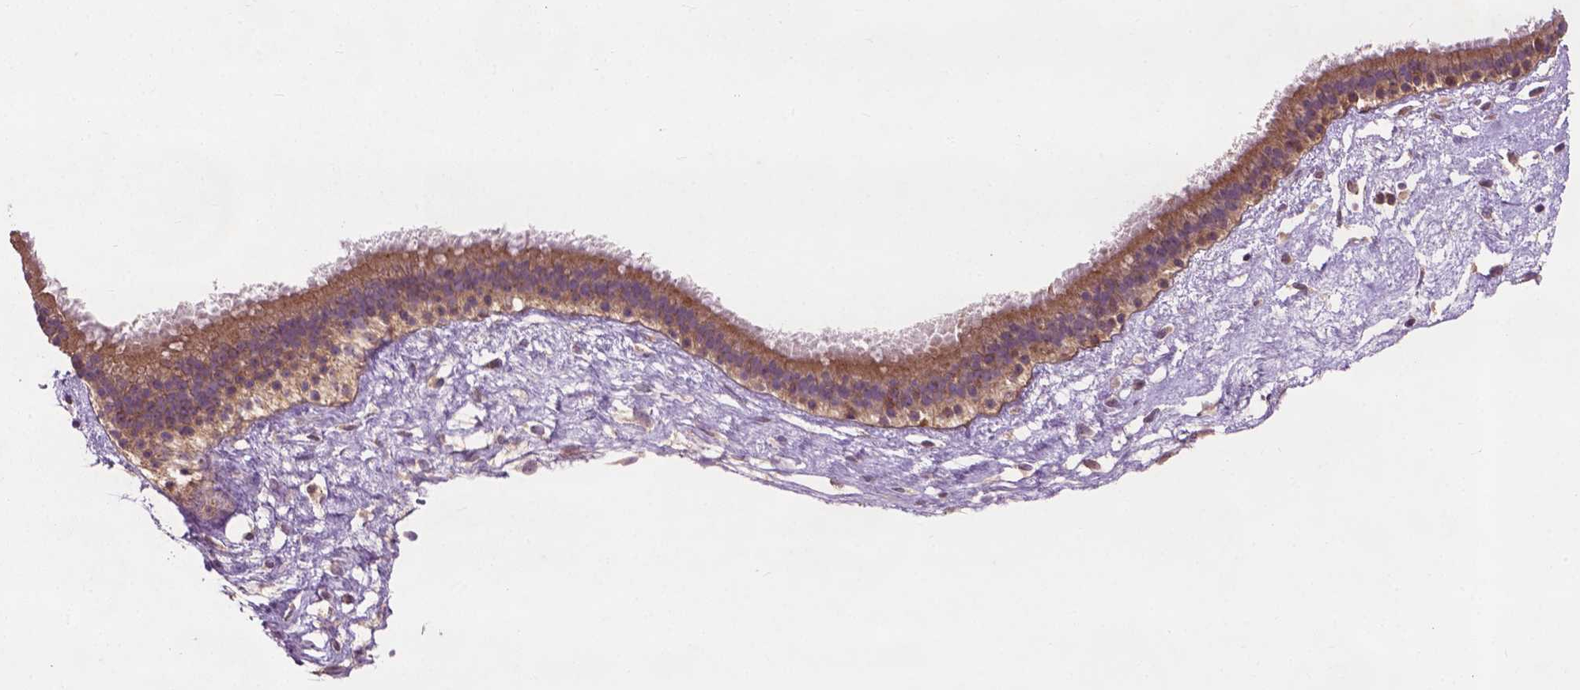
{"staining": {"intensity": "moderate", "quantity": ">75%", "location": "cytoplasmic/membranous"}, "tissue": "nasopharynx", "cell_type": "Respiratory epithelial cells", "image_type": "normal", "snomed": [{"axis": "morphology", "description": "Normal tissue, NOS"}, {"axis": "topography", "description": "Nasopharynx"}], "caption": "A photomicrograph of human nasopharynx stained for a protein exhibits moderate cytoplasmic/membranous brown staining in respiratory epithelial cells. (DAB IHC, brown staining for protein, blue staining for nuclei).", "gene": "B3GALNT2", "patient": {"sex": "male", "age": 24}}